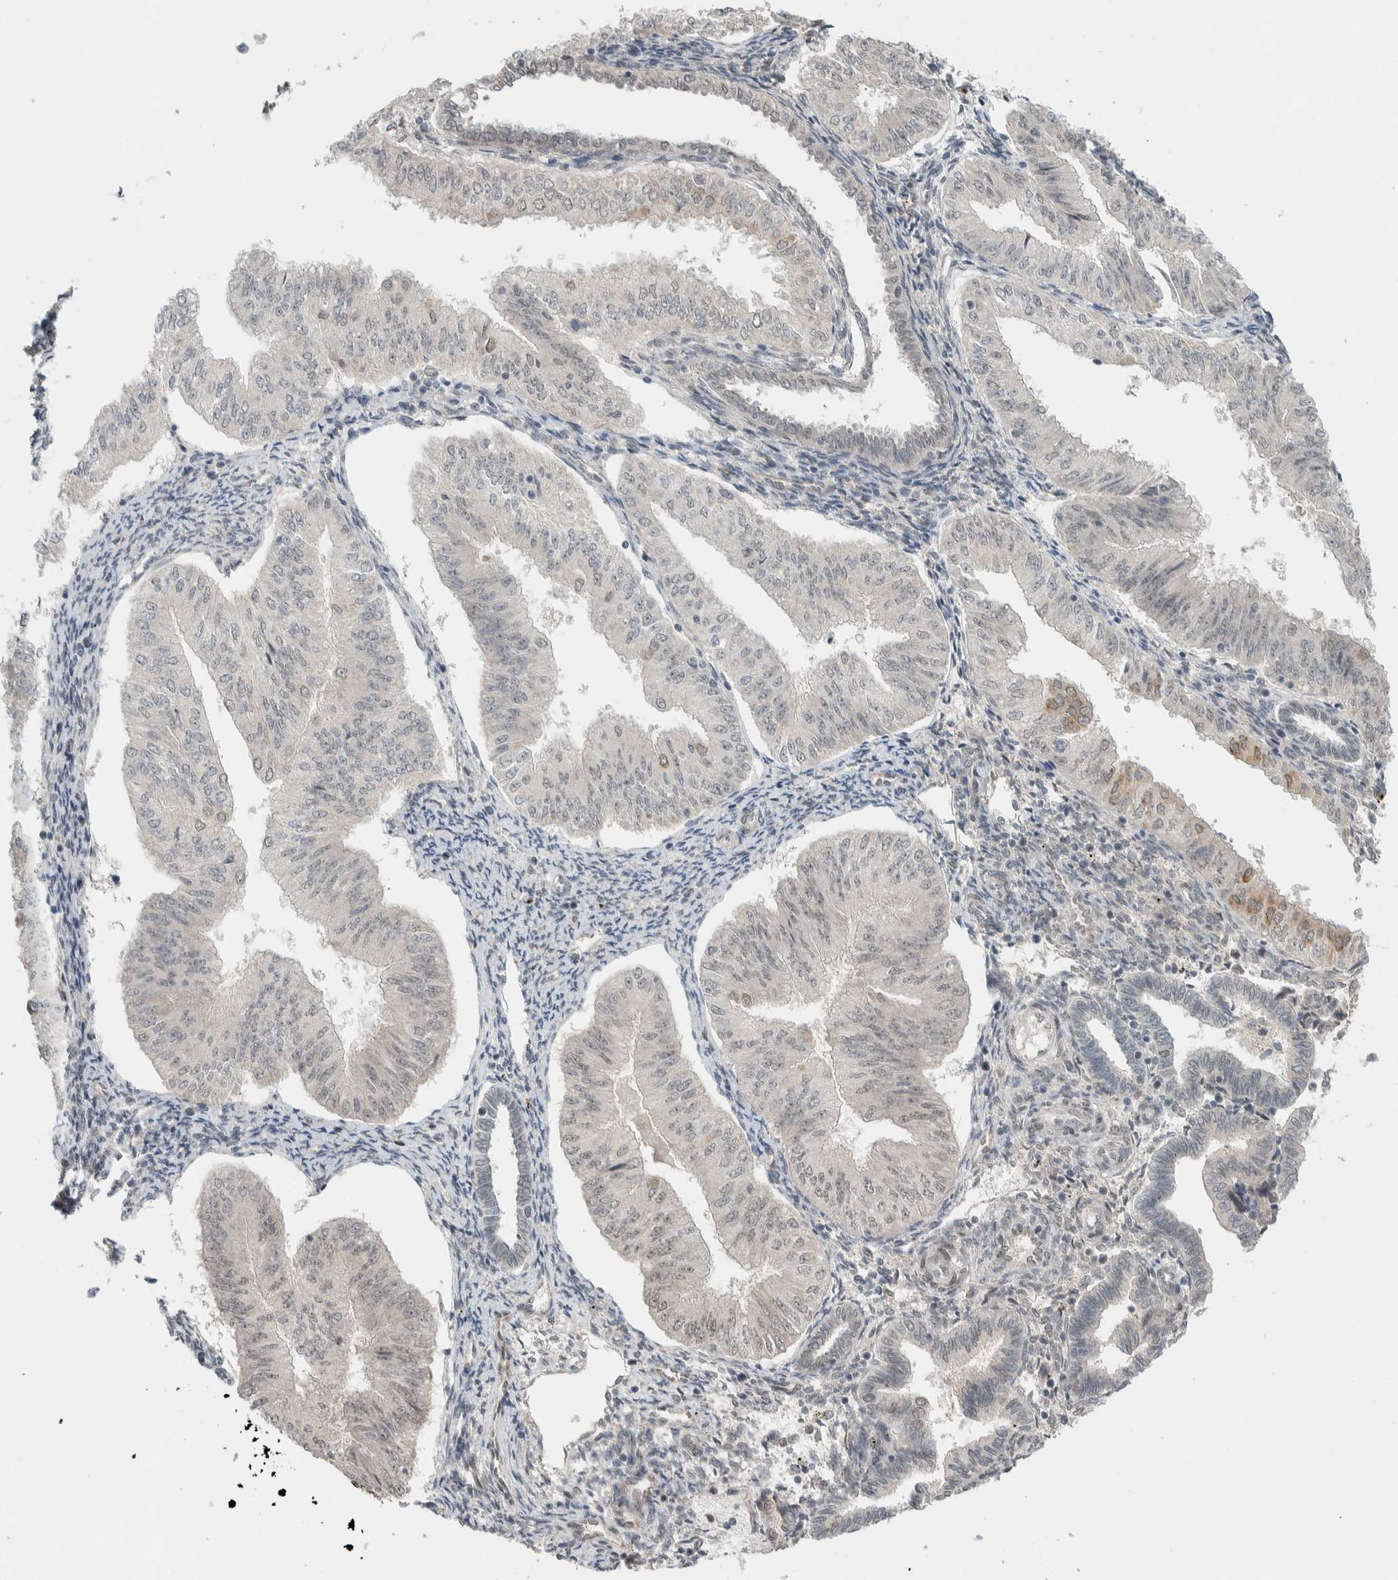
{"staining": {"intensity": "negative", "quantity": "none", "location": "none"}, "tissue": "endometrial cancer", "cell_type": "Tumor cells", "image_type": "cancer", "snomed": [{"axis": "morphology", "description": "Normal tissue, NOS"}, {"axis": "morphology", "description": "Adenocarcinoma, NOS"}, {"axis": "topography", "description": "Endometrium"}], "caption": "Endometrial cancer was stained to show a protein in brown. There is no significant staining in tumor cells.", "gene": "TNRC18", "patient": {"sex": "female", "age": 53}}